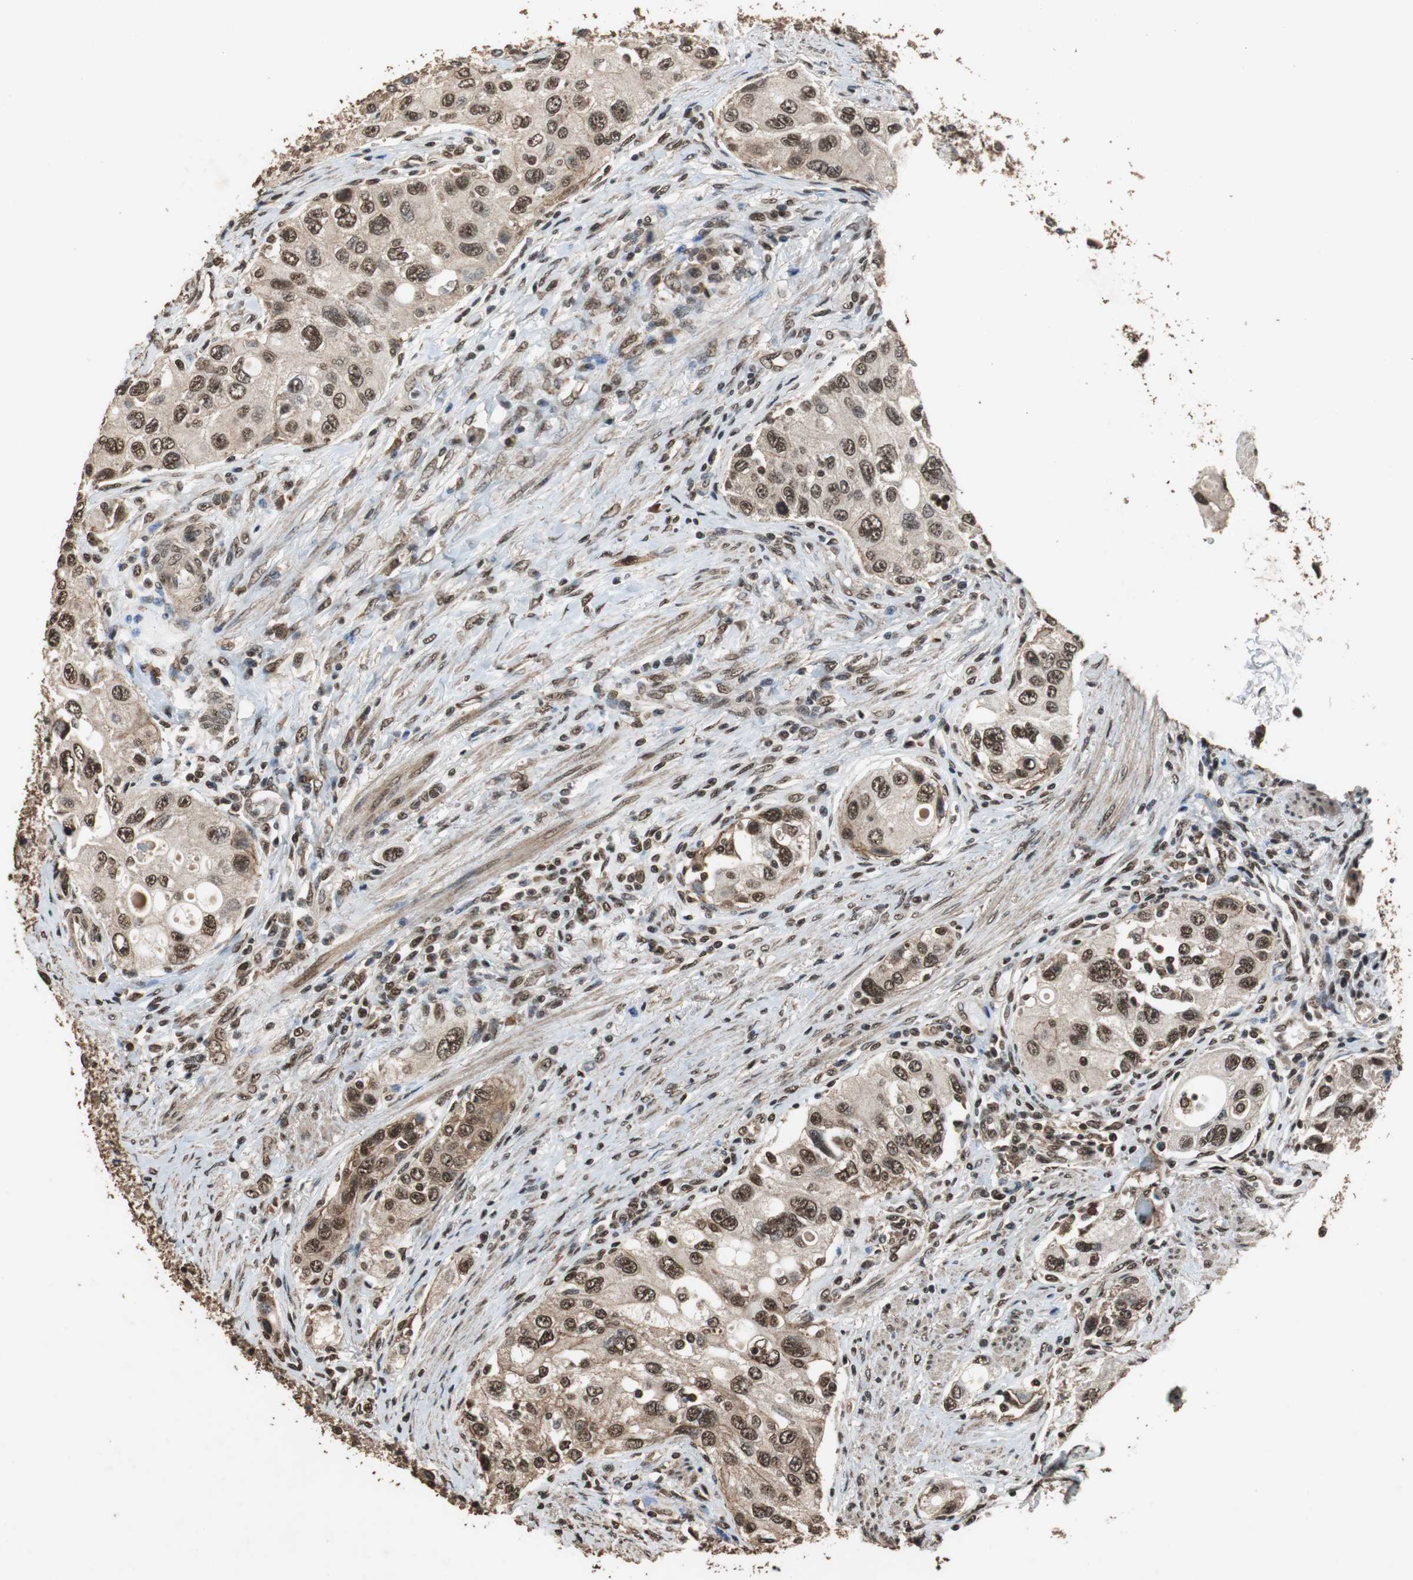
{"staining": {"intensity": "strong", "quantity": ">75%", "location": "cytoplasmic/membranous,nuclear"}, "tissue": "urothelial cancer", "cell_type": "Tumor cells", "image_type": "cancer", "snomed": [{"axis": "morphology", "description": "Urothelial carcinoma, High grade"}, {"axis": "topography", "description": "Urinary bladder"}], "caption": "High-grade urothelial carcinoma stained for a protein demonstrates strong cytoplasmic/membranous and nuclear positivity in tumor cells. (DAB (3,3'-diaminobenzidine) IHC, brown staining for protein, blue staining for nuclei).", "gene": "ZNF18", "patient": {"sex": "female", "age": 56}}